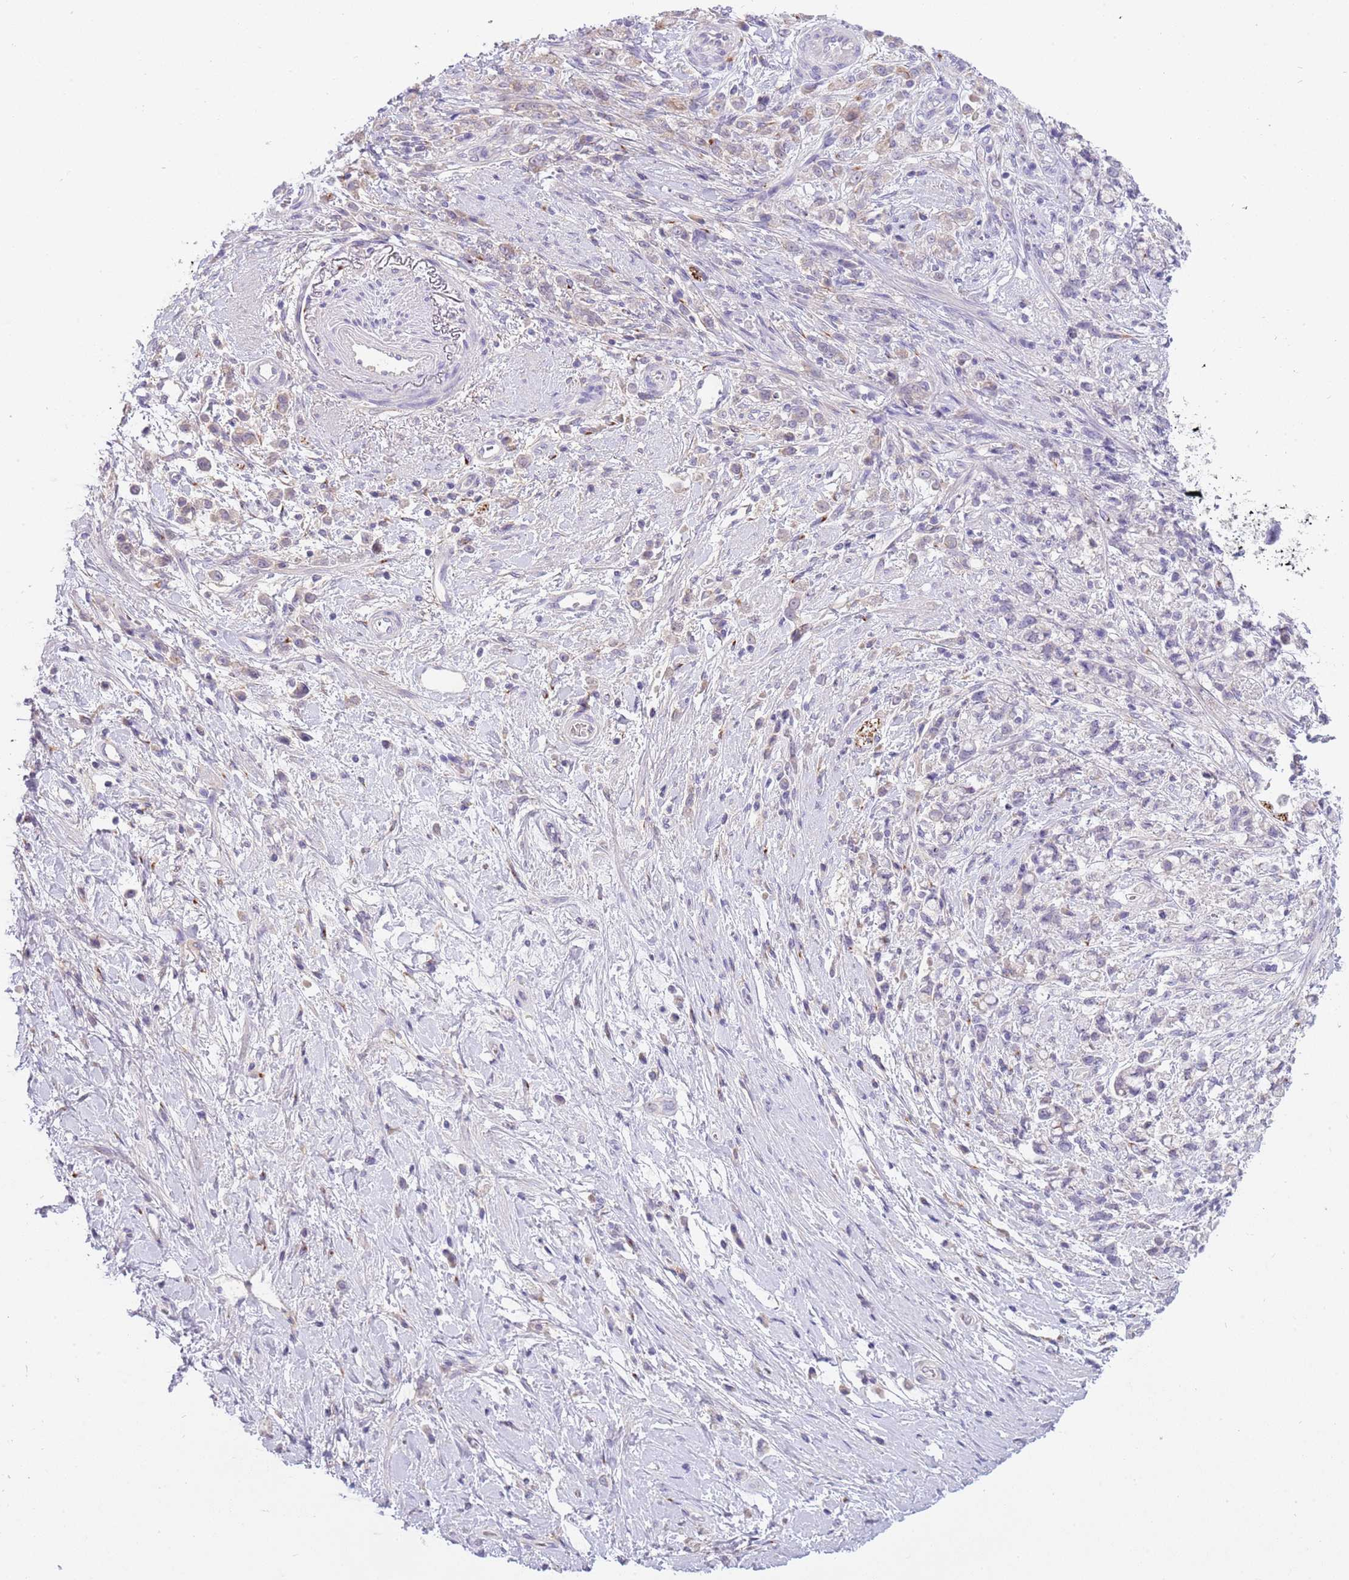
{"staining": {"intensity": "weak", "quantity": "<25%", "location": "cytoplasmic/membranous"}, "tissue": "stomach cancer", "cell_type": "Tumor cells", "image_type": "cancer", "snomed": [{"axis": "morphology", "description": "Adenocarcinoma, NOS"}, {"axis": "topography", "description": "Stomach"}], "caption": "Immunohistochemistry histopathology image of stomach cancer (adenocarcinoma) stained for a protein (brown), which shows no expression in tumor cells.", "gene": "CFAP73", "patient": {"sex": "female", "age": 60}}